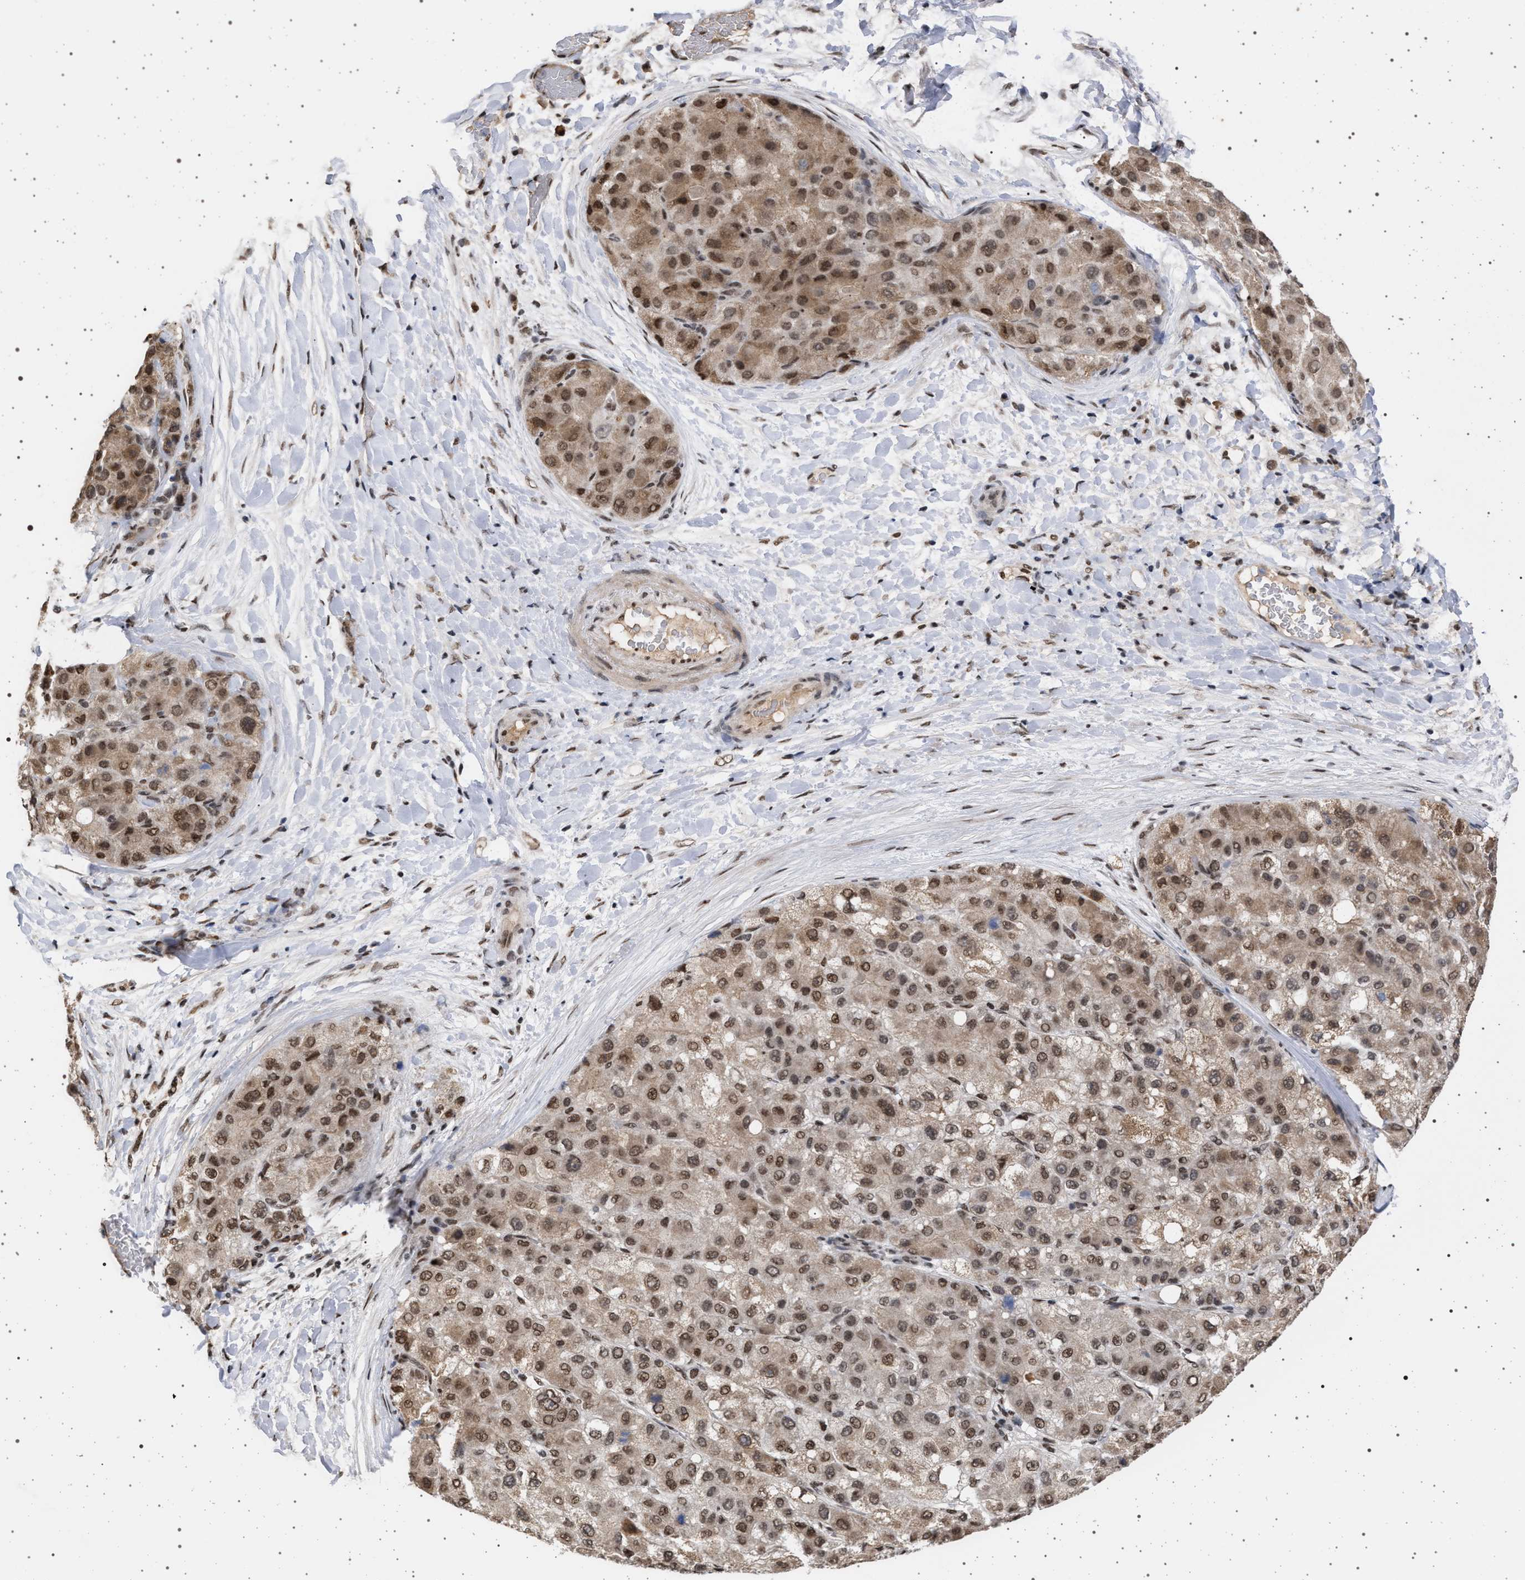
{"staining": {"intensity": "moderate", "quantity": ">75%", "location": "cytoplasmic/membranous,nuclear"}, "tissue": "liver cancer", "cell_type": "Tumor cells", "image_type": "cancer", "snomed": [{"axis": "morphology", "description": "Carcinoma, Hepatocellular, NOS"}, {"axis": "topography", "description": "Liver"}], "caption": "Protein analysis of liver hepatocellular carcinoma tissue exhibits moderate cytoplasmic/membranous and nuclear positivity in about >75% of tumor cells. Using DAB (3,3'-diaminobenzidine) (brown) and hematoxylin (blue) stains, captured at high magnification using brightfield microscopy.", "gene": "PHF12", "patient": {"sex": "male", "age": 80}}